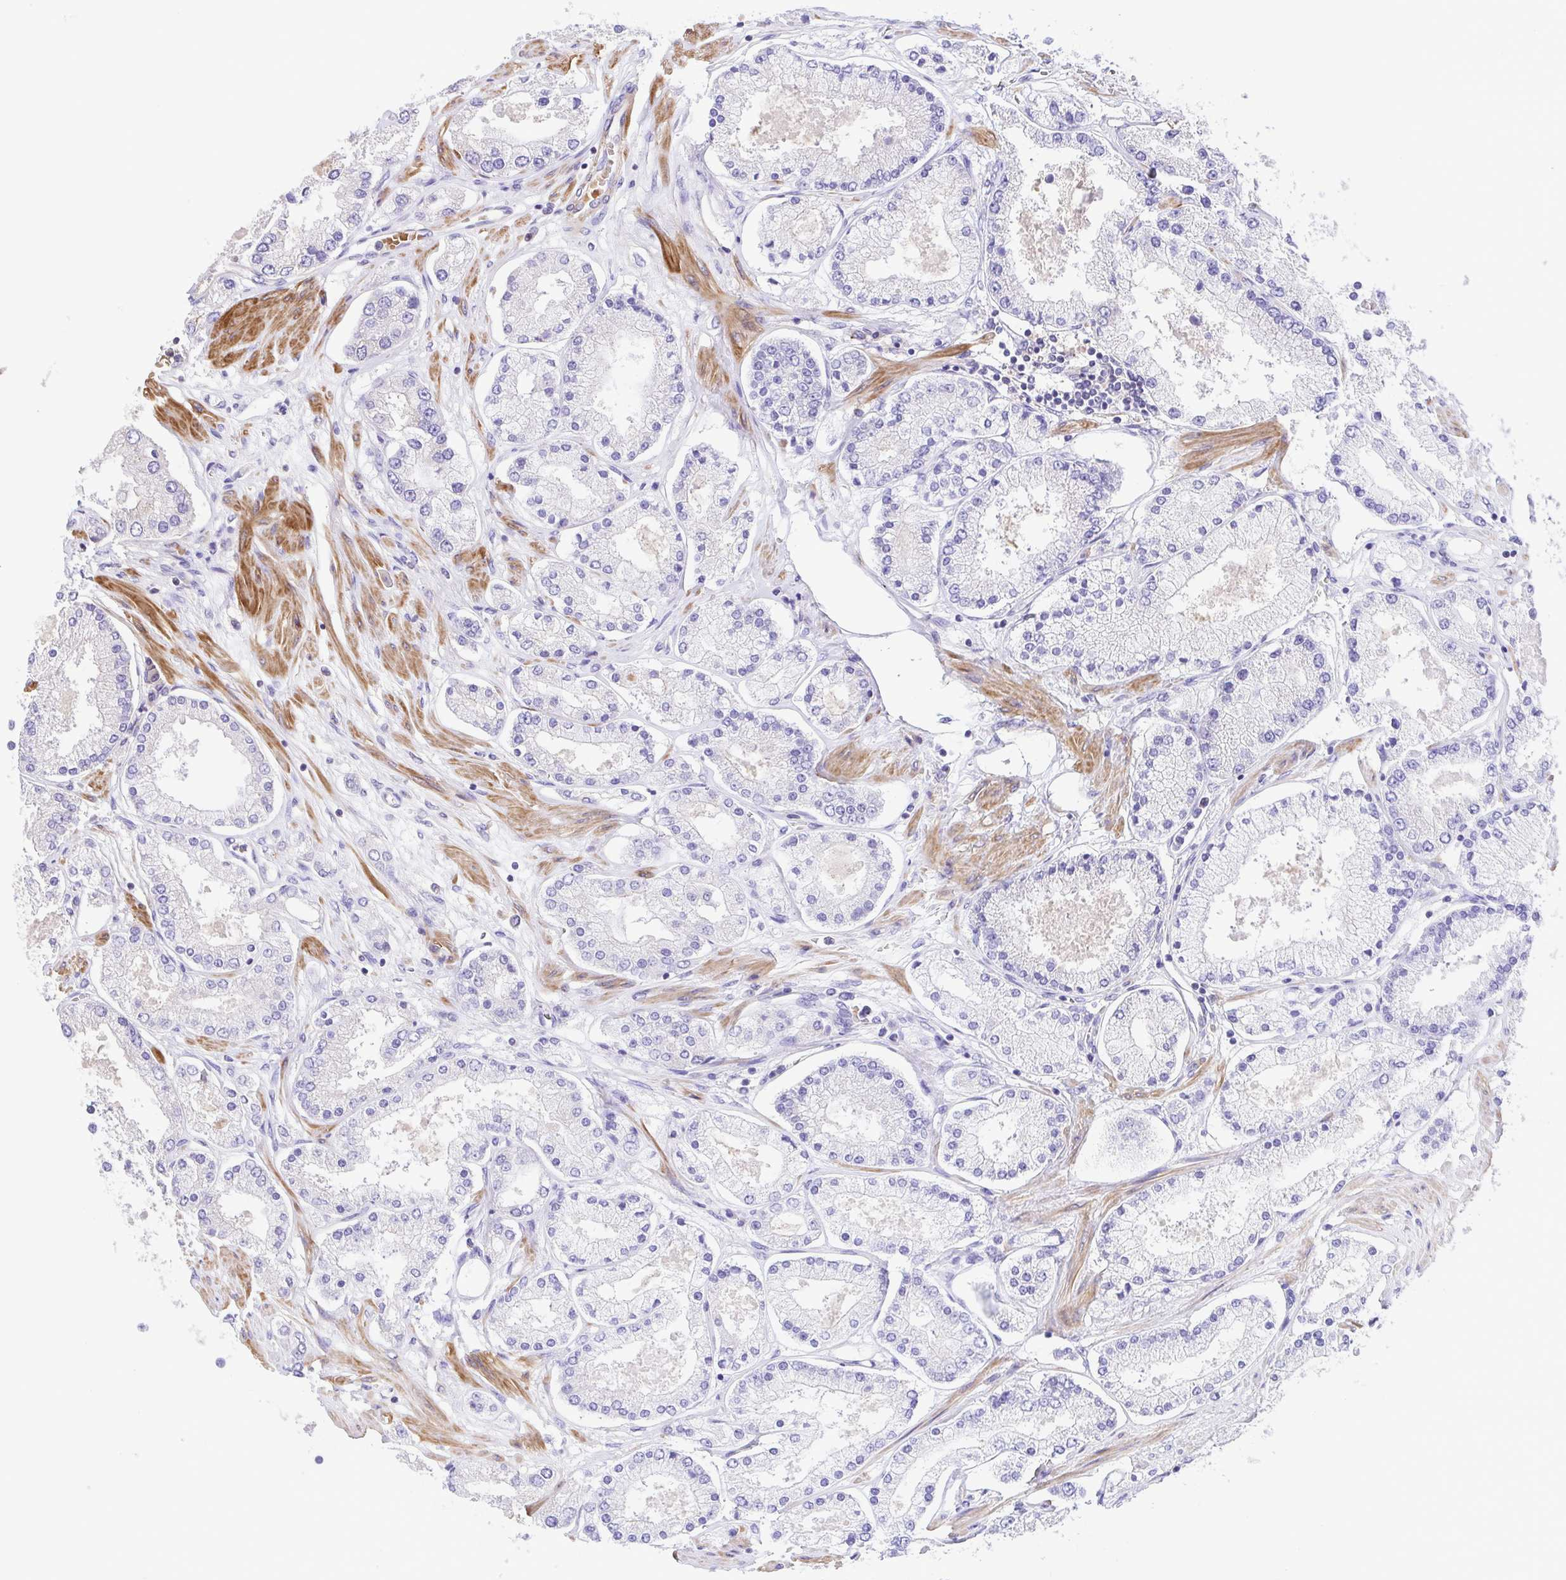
{"staining": {"intensity": "negative", "quantity": "none", "location": "none"}, "tissue": "prostate cancer", "cell_type": "Tumor cells", "image_type": "cancer", "snomed": [{"axis": "morphology", "description": "Adenocarcinoma, High grade"}, {"axis": "topography", "description": "Prostate"}], "caption": "Immunohistochemistry photomicrograph of adenocarcinoma (high-grade) (prostate) stained for a protein (brown), which demonstrates no positivity in tumor cells.", "gene": "IDE", "patient": {"sex": "male", "age": 69}}